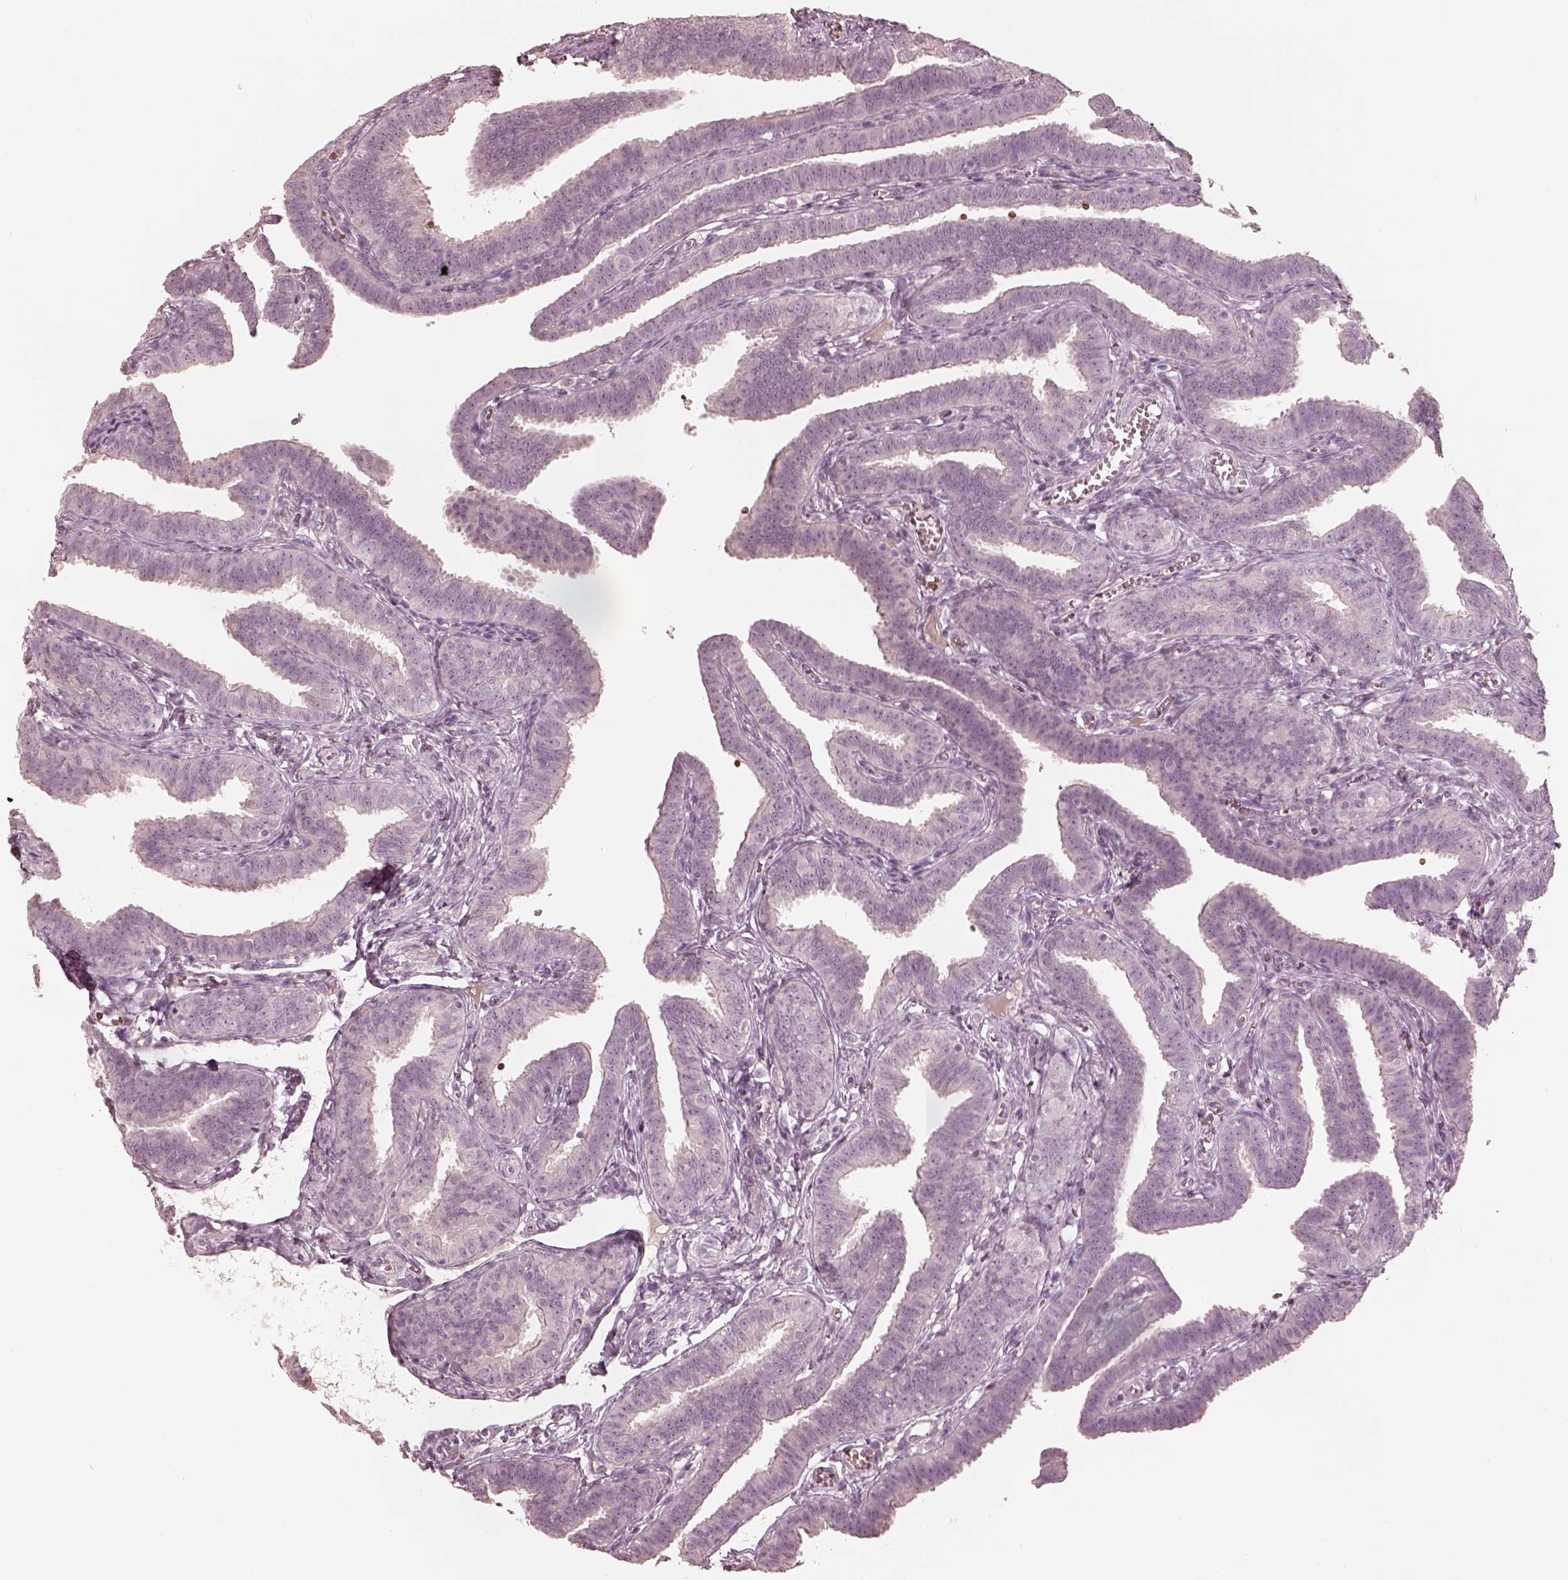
{"staining": {"intensity": "negative", "quantity": "none", "location": "none"}, "tissue": "fallopian tube", "cell_type": "Glandular cells", "image_type": "normal", "snomed": [{"axis": "morphology", "description": "Normal tissue, NOS"}, {"axis": "topography", "description": "Fallopian tube"}], "caption": "High power microscopy histopathology image of an immunohistochemistry histopathology image of benign fallopian tube, revealing no significant expression in glandular cells.", "gene": "ANKLE1", "patient": {"sex": "female", "age": 25}}